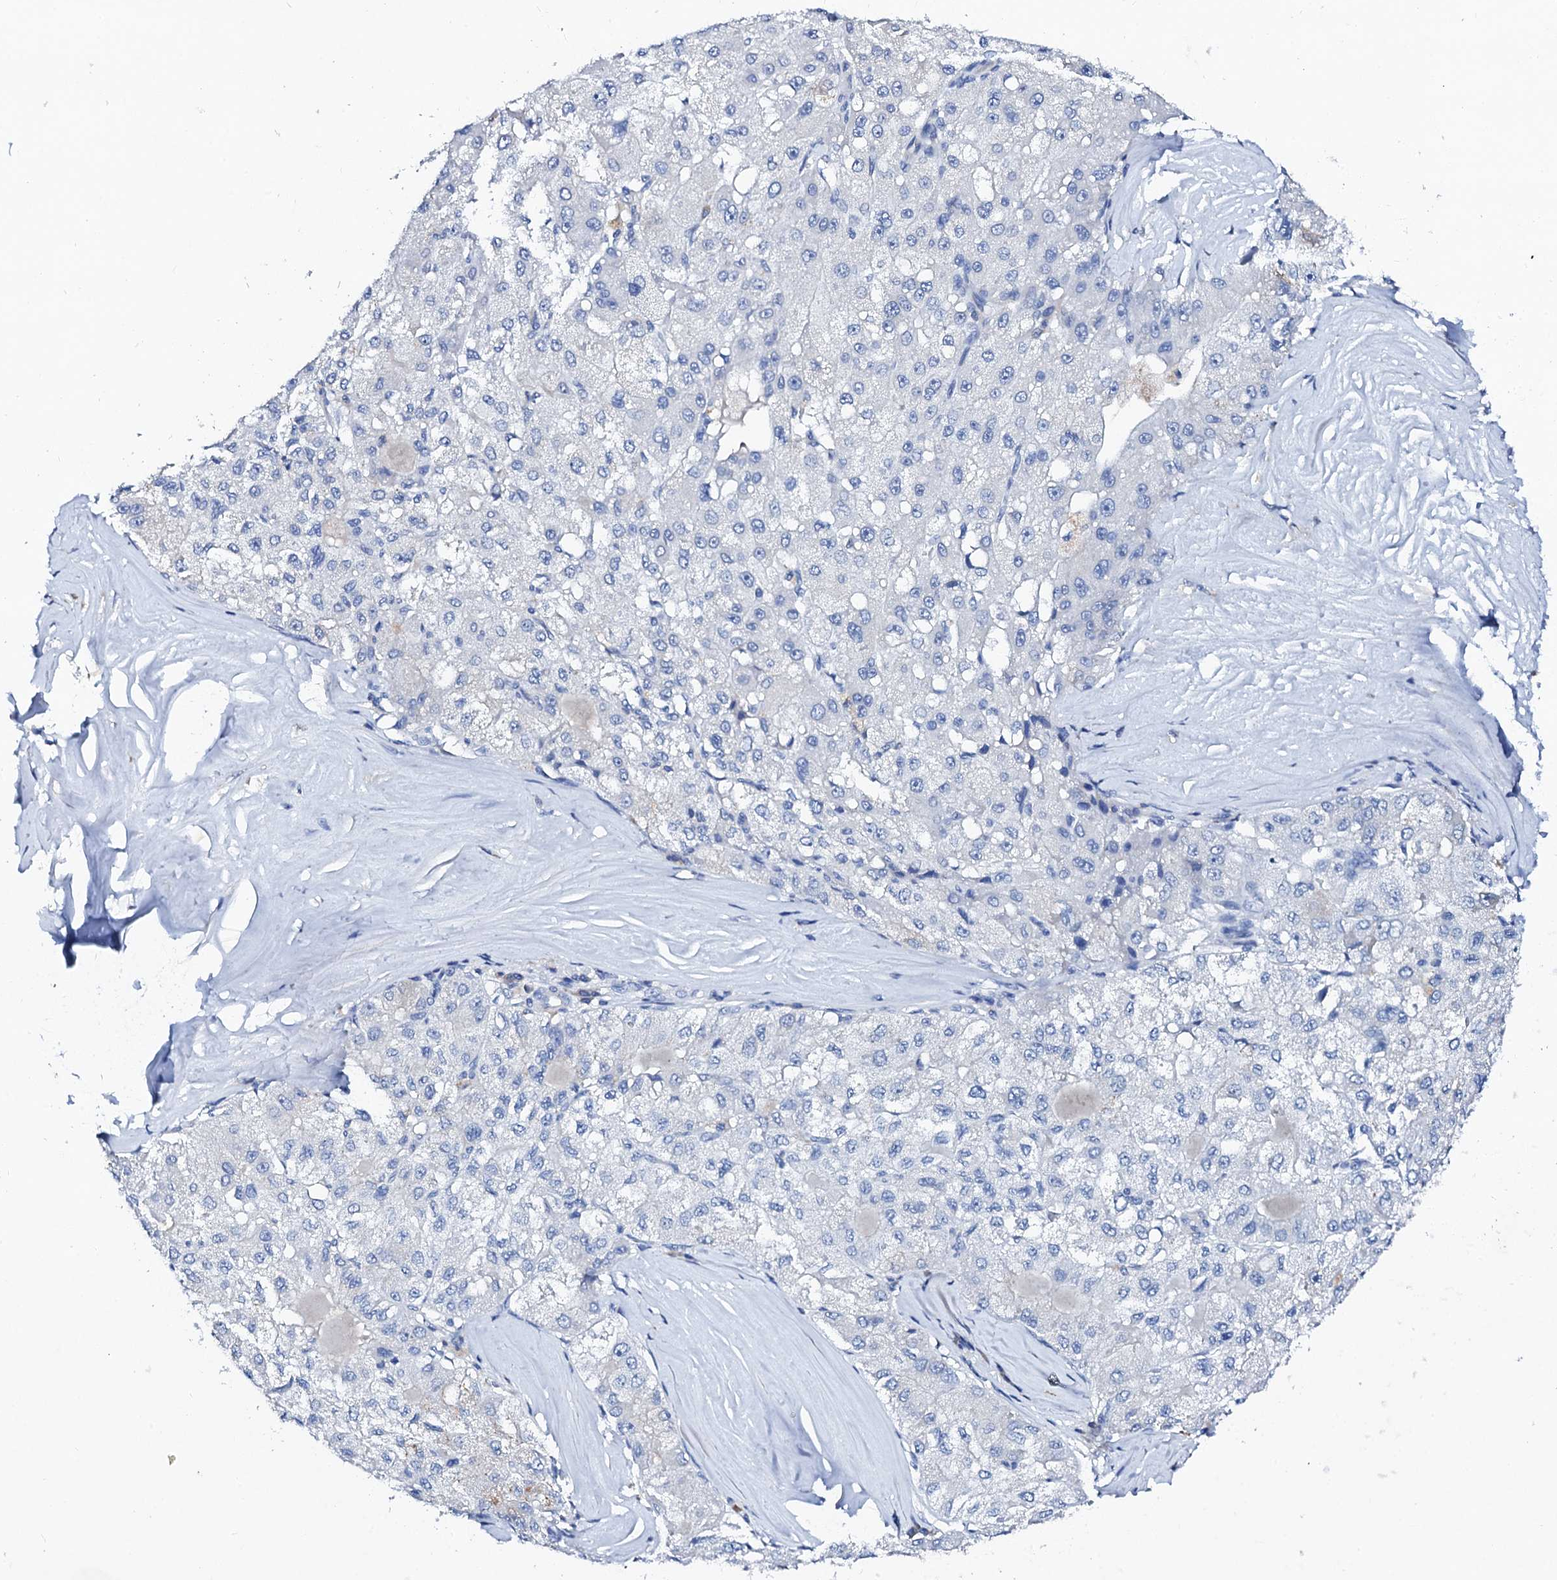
{"staining": {"intensity": "negative", "quantity": "none", "location": "none"}, "tissue": "liver cancer", "cell_type": "Tumor cells", "image_type": "cancer", "snomed": [{"axis": "morphology", "description": "Carcinoma, Hepatocellular, NOS"}, {"axis": "topography", "description": "Liver"}], "caption": "Immunohistochemistry histopathology image of human liver cancer stained for a protein (brown), which reveals no expression in tumor cells.", "gene": "GLB1L3", "patient": {"sex": "male", "age": 80}}